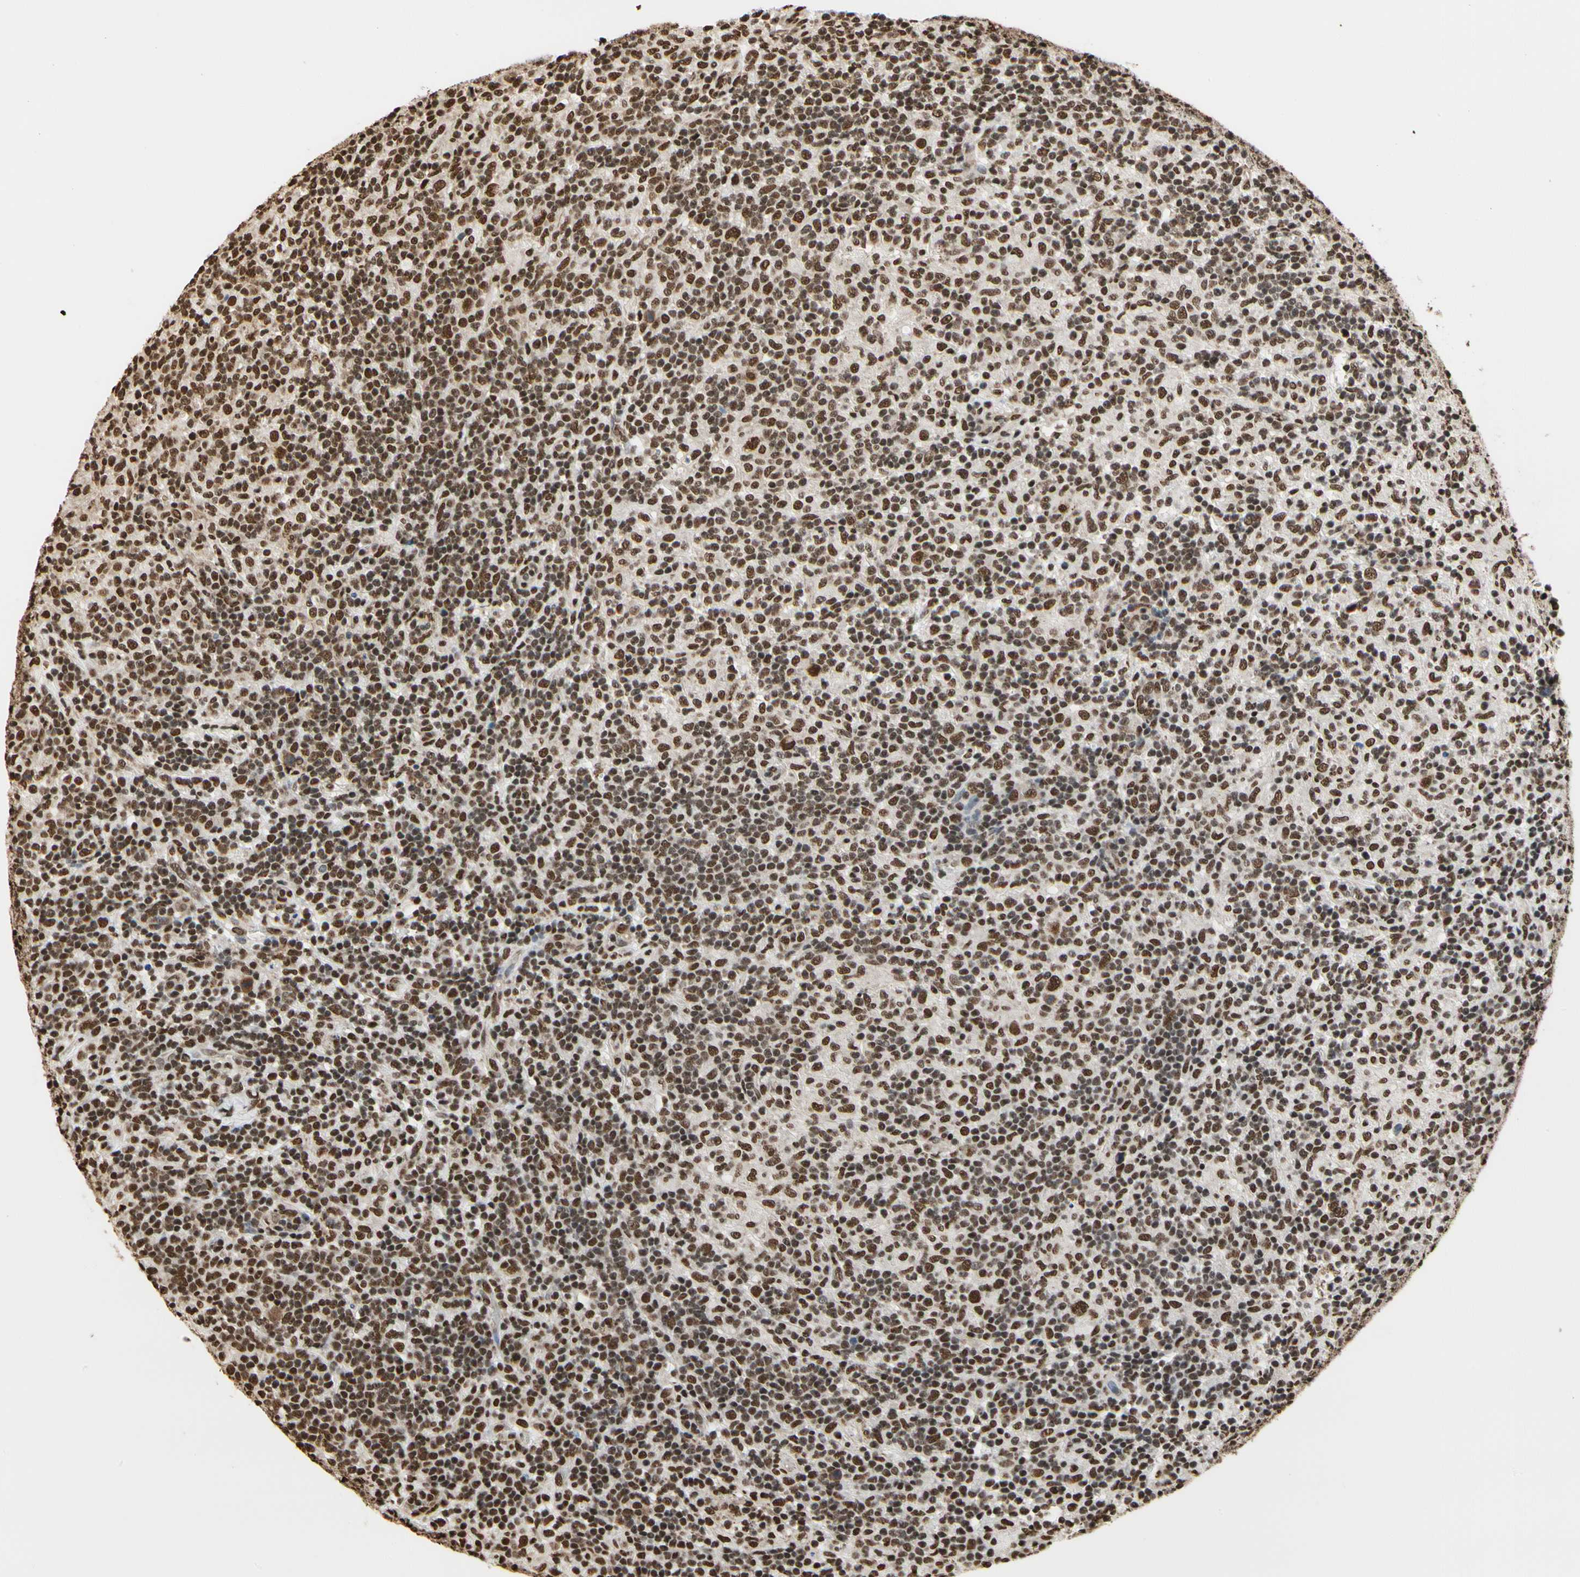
{"staining": {"intensity": "strong", "quantity": ">75%", "location": "nuclear"}, "tissue": "lymphoma", "cell_type": "Tumor cells", "image_type": "cancer", "snomed": [{"axis": "morphology", "description": "Hodgkin's disease, NOS"}, {"axis": "topography", "description": "Lymph node"}], "caption": "Immunohistochemistry (IHC) histopathology image of neoplastic tissue: human lymphoma stained using immunohistochemistry (IHC) demonstrates high levels of strong protein expression localized specifically in the nuclear of tumor cells, appearing as a nuclear brown color.", "gene": "HNRNPK", "patient": {"sex": "male", "age": 70}}